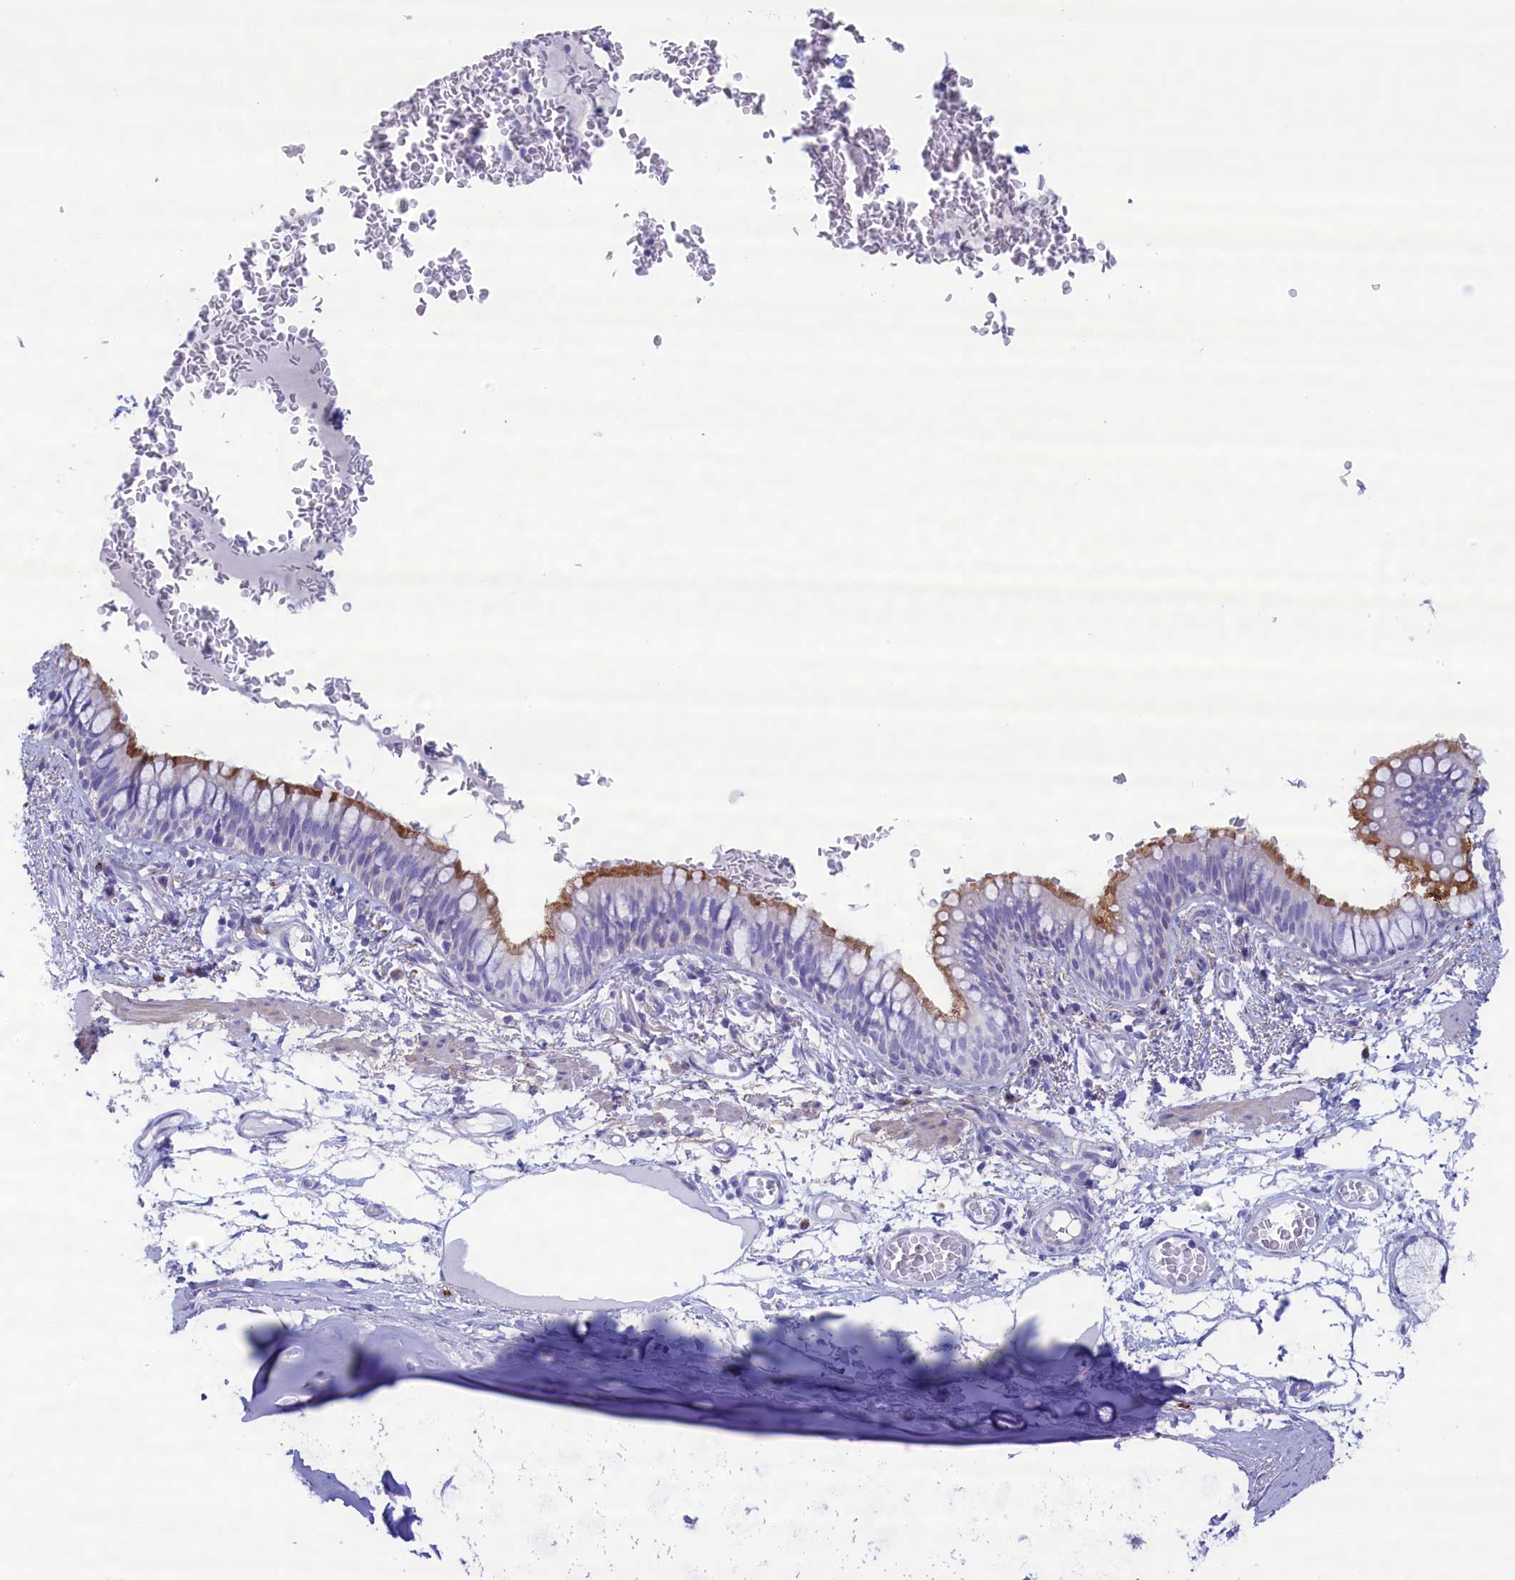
{"staining": {"intensity": "moderate", "quantity": ">75%", "location": "cytoplasmic/membranous"}, "tissue": "bronchus", "cell_type": "Respiratory epithelial cells", "image_type": "normal", "snomed": [{"axis": "morphology", "description": "Normal tissue, NOS"}, {"axis": "topography", "description": "Cartilage tissue"}, {"axis": "topography", "description": "Bronchus"}], "caption": "Immunohistochemistry staining of unremarkable bronchus, which reveals medium levels of moderate cytoplasmic/membranous expression in approximately >75% of respiratory epithelial cells indicating moderate cytoplasmic/membranous protein positivity. The staining was performed using DAB (3,3'-diaminobenzidine) (brown) for protein detection and nuclei were counterstained in hematoxylin (blue).", "gene": "MPV17L2", "patient": {"sex": "female", "age": 36}}